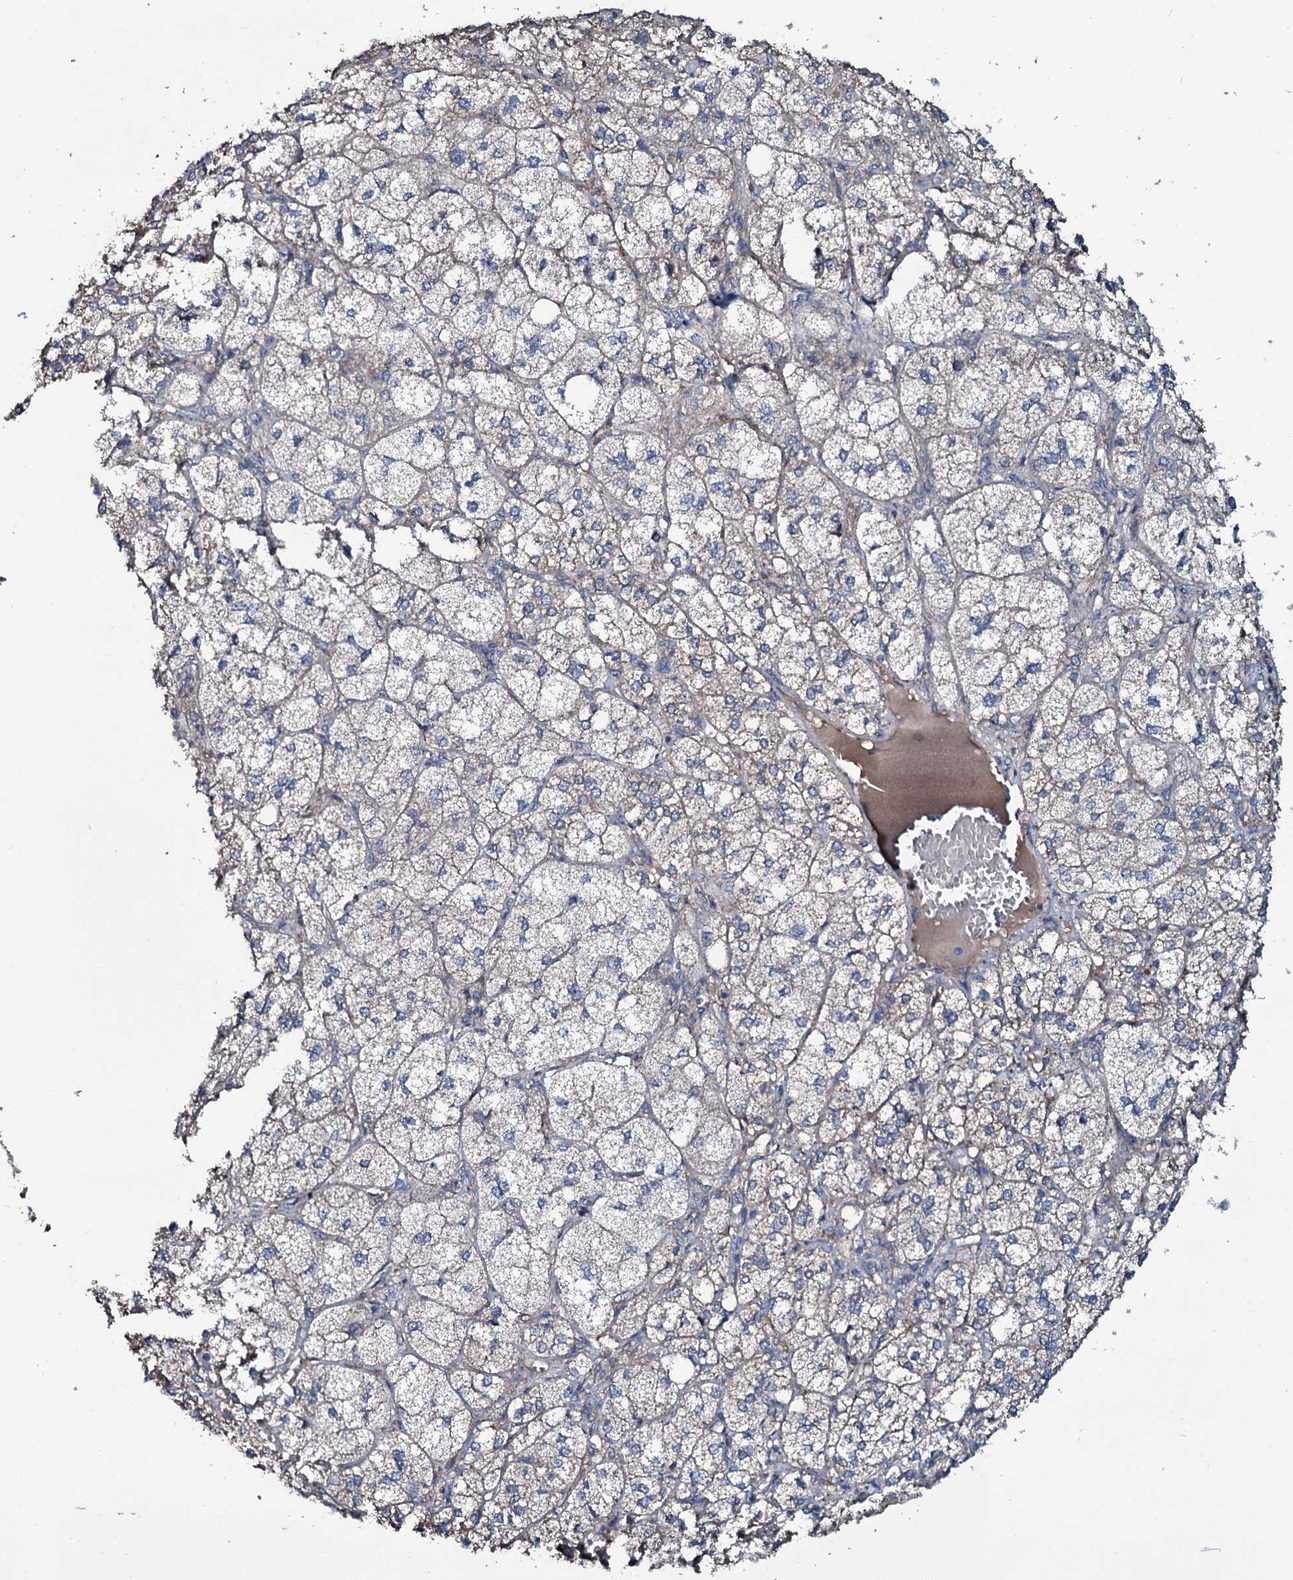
{"staining": {"intensity": "moderate", "quantity": "25%-75%", "location": "cytoplasmic/membranous"}, "tissue": "adrenal gland", "cell_type": "Glandular cells", "image_type": "normal", "snomed": [{"axis": "morphology", "description": "Normal tissue, NOS"}, {"axis": "topography", "description": "Adrenal gland"}], "caption": "Adrenal gland stained for a protein displays moderate cytoplasmic/membranous positivity in glandular cells. (Brightfield microscopy of DAB IHC at high magnification).", "gene": "WIPF3", "patient": {"sex": "female", "age": 61}}